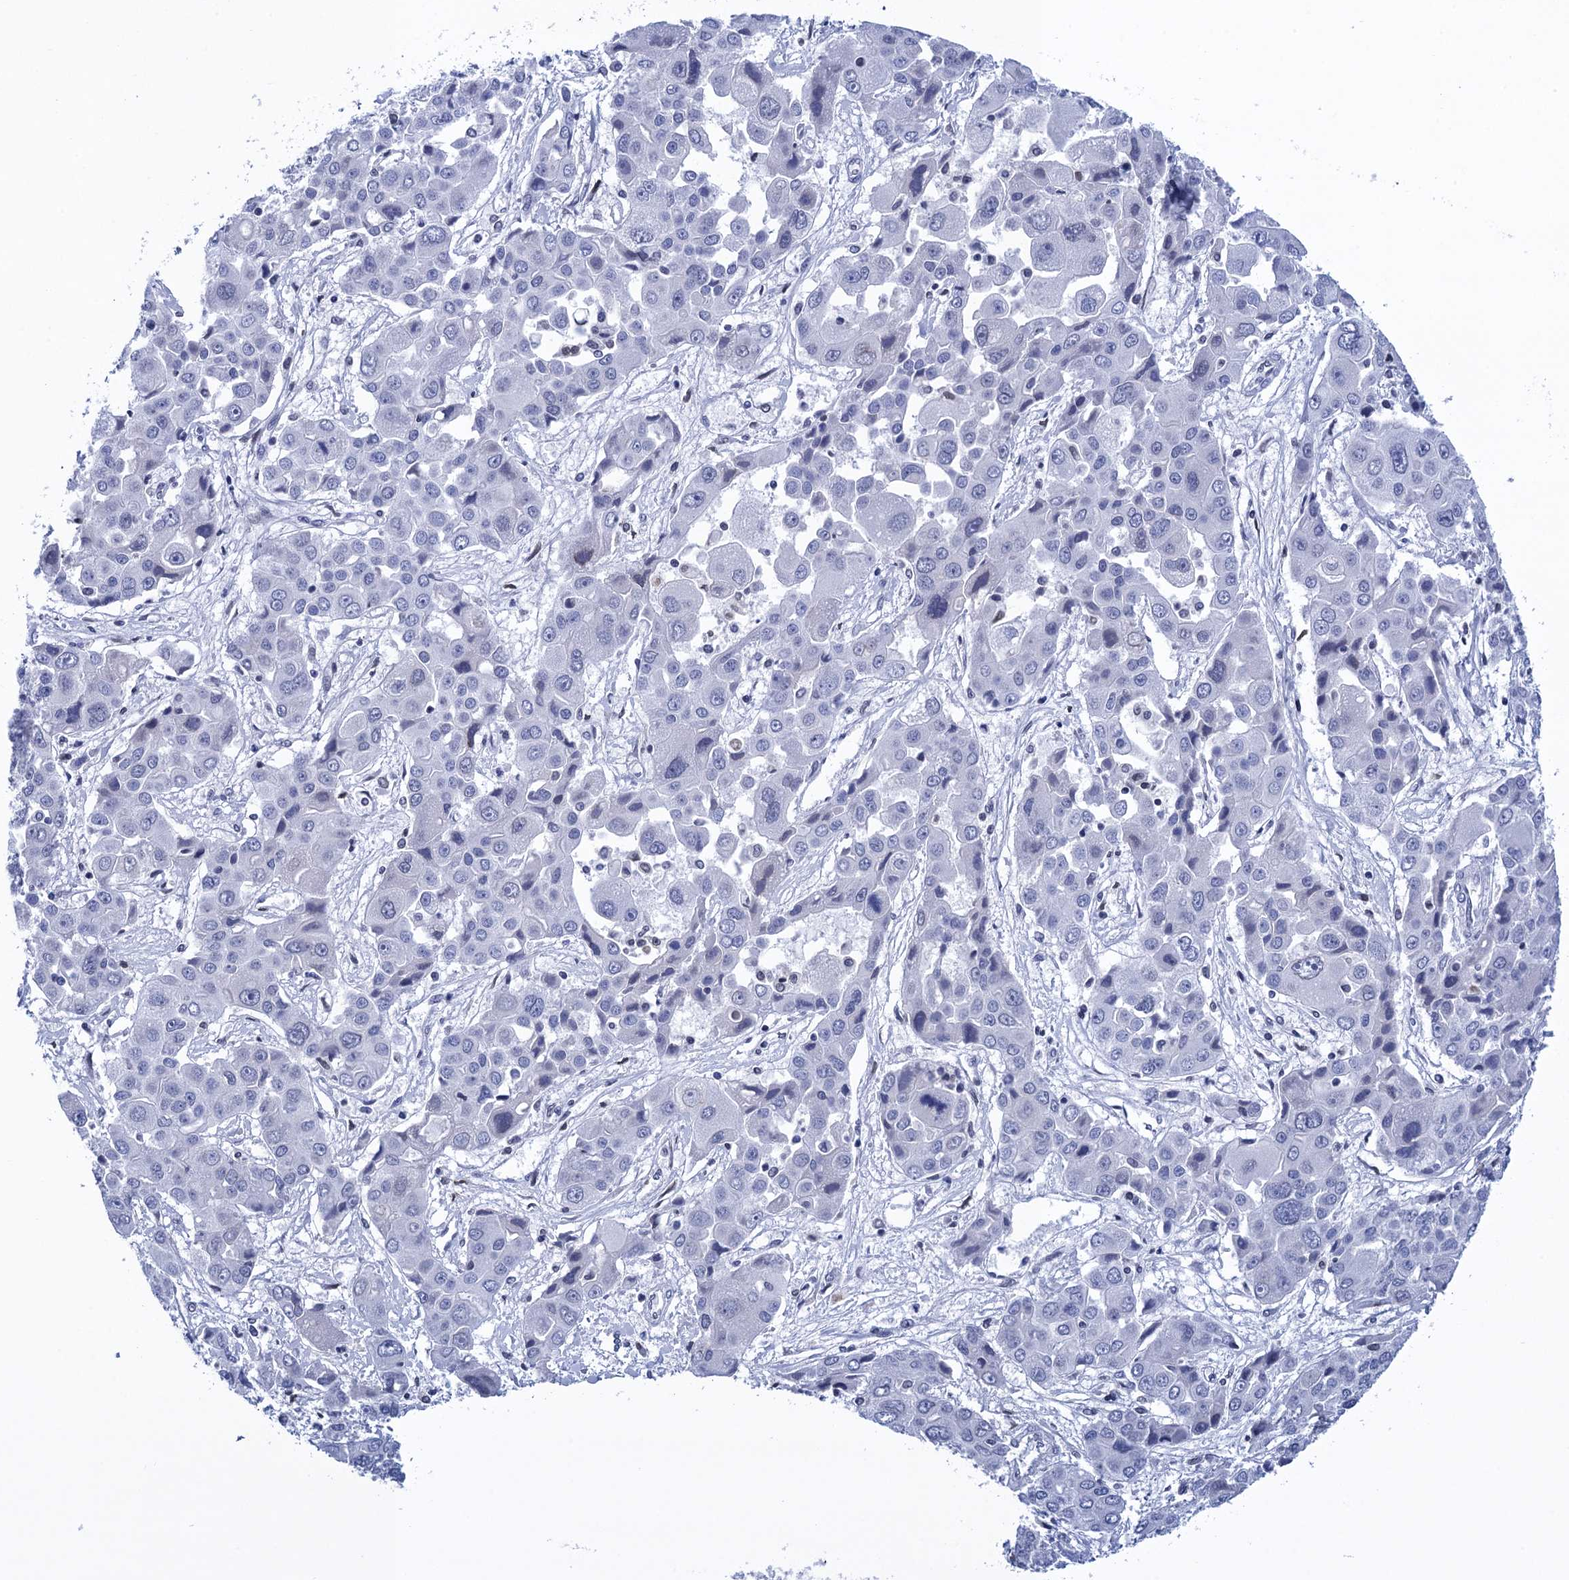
{"staining": {"intensity": "negative", "quantity": "none", "location": "none"}, "tissue": "liver cancer", "cell_type": "Tumor cells", "image_type": "cancer", "snomed": [{"axis": "morphology", "description": "Cholangiocarcinoma"}, {"axis": "topography", "description": "Liver"}], "caption": "This micrograph is of liver cholangiocarcinoma stained with immunohistochemistry to label a protein in brown with the nuclei are counter-stained blue. There is no staining in tumor cells.", "gene": "METTL25", "patient": {"sex": "male", "age": 67}}